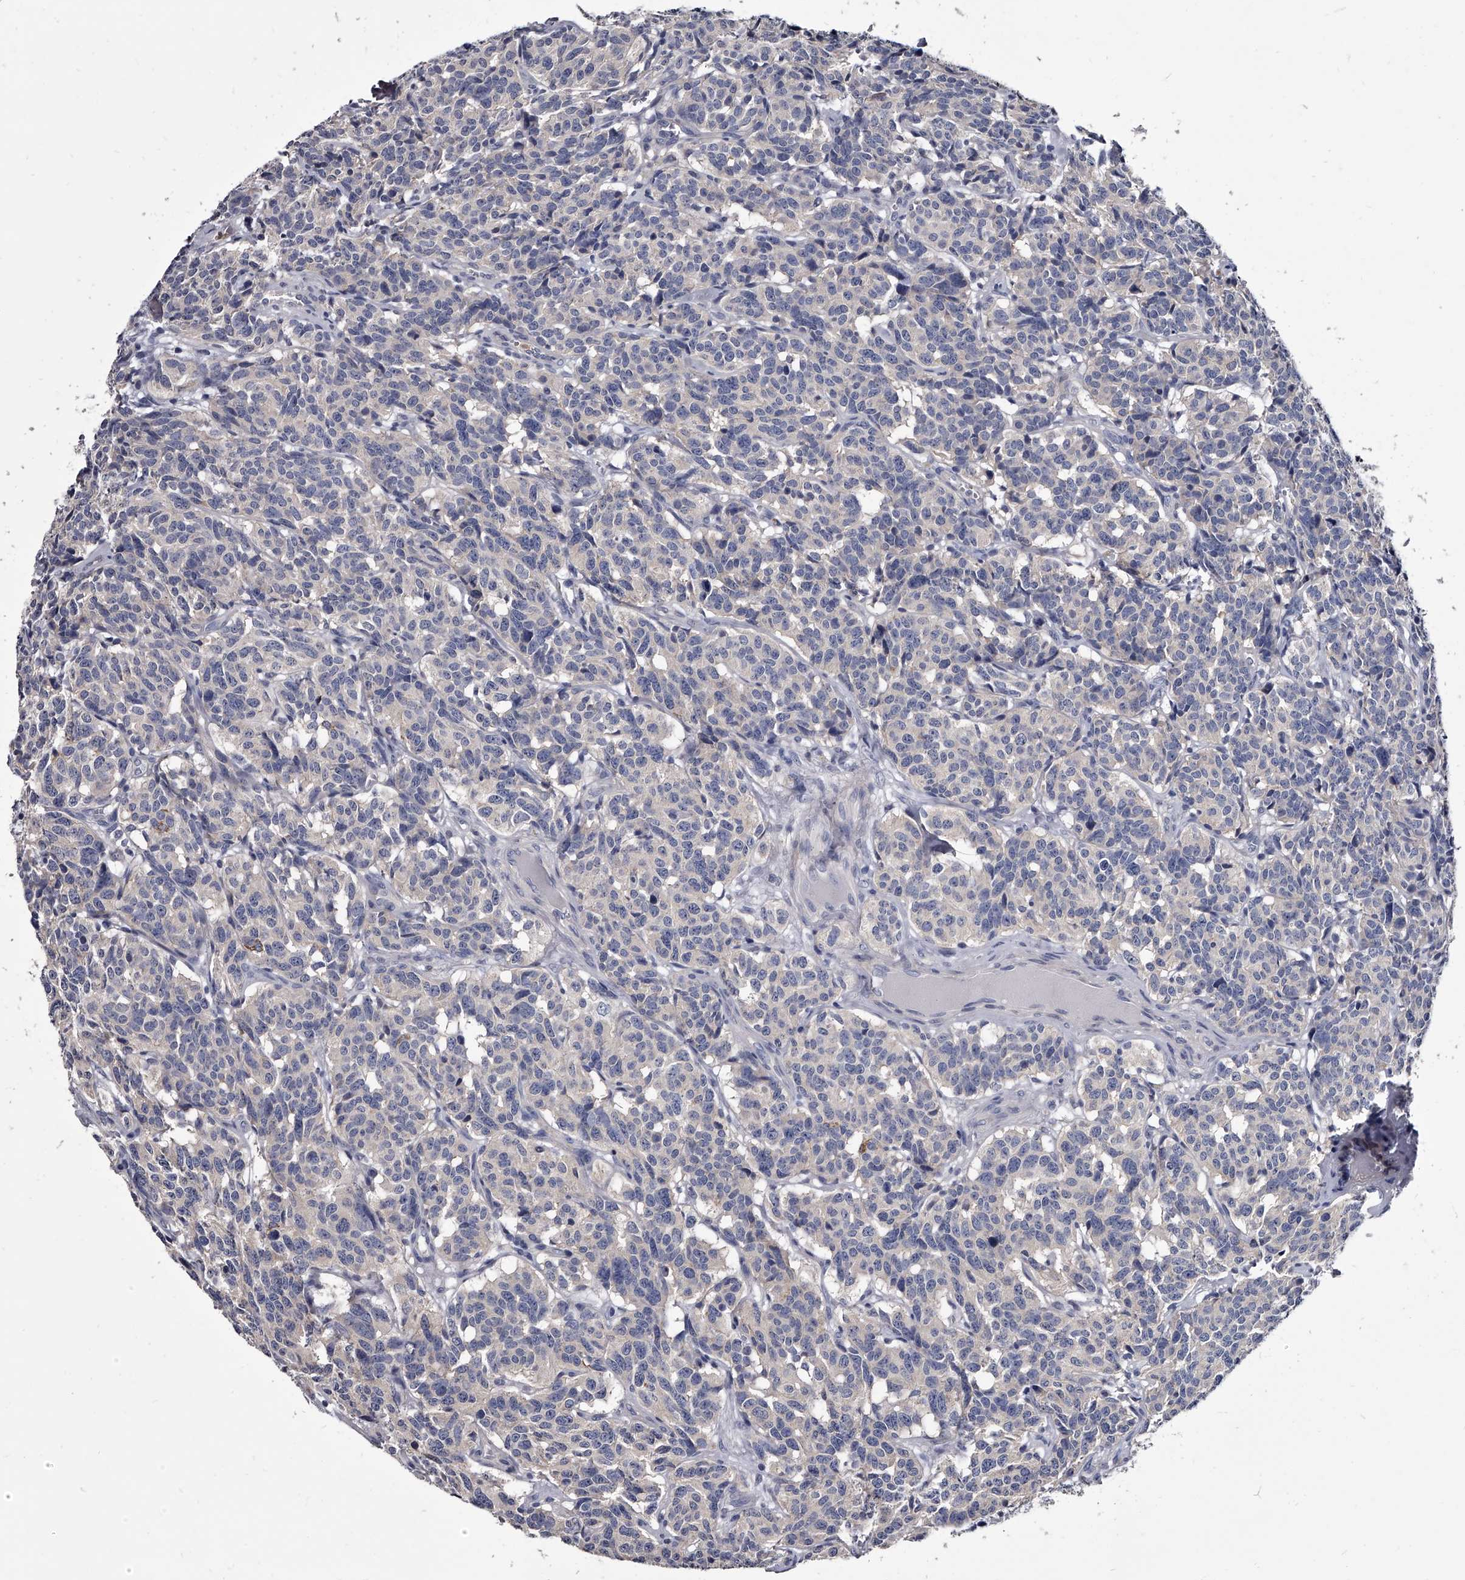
{"staining": {"intensity": "negative", "quantity": "none", "location": "none"}, "tissue": "carcinoid", "cell_type": "Tumor cells", "image_type": "cancer", "snomed": [{"axis": "morphology", "description": "Carcinoid, malignant, NOS"}, {"axis": "topography", "description": "Lung"}], "caption": "High power microscopy image of an IHC photomicrograph of carcinoid, revealing no significant staining in tumor cells. (Stains: DAB (3,3'-diaminobenzidine) immunohistochemistry (IHC) with hematoxylin counter stain, Microscopy: brightfield microscopy at high magnification).", "gene": "GAPVD1", "patient": {"sex": "female", "age": 46}}